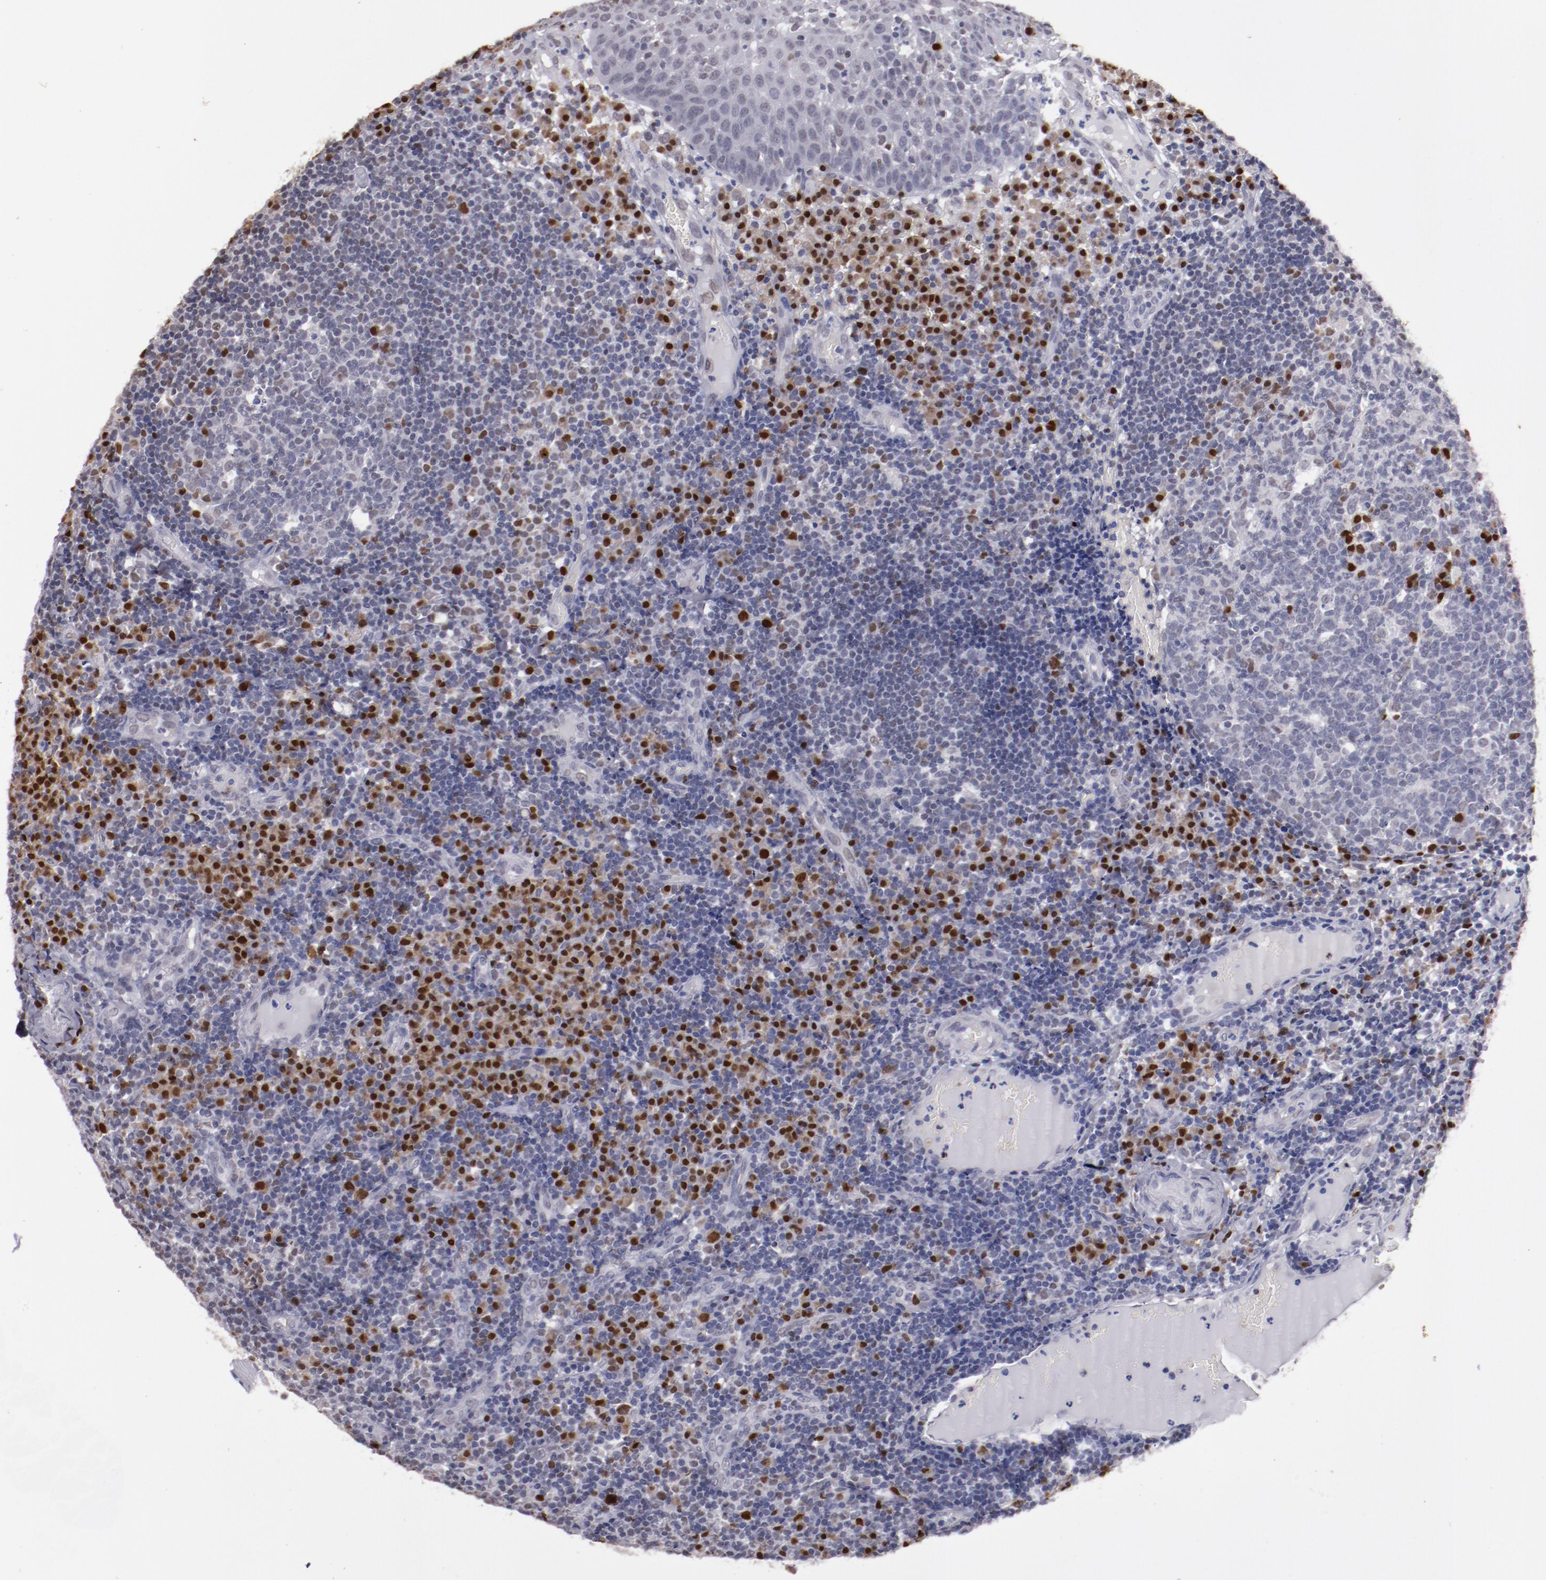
{"staining": {"intensity": "strong", "quantity": "<25%", "location": "nuclear"}, "tissue": "tonsil", "cell_type": "Germinal center cells", "image_type": "normal", "snomed": [{"axis": "morphology", "description": "Normal tissue, NOS"}, {"axis": "topography", "description": "Tonsil"}], "caption": "Approximately <25% of germinal center cells in benign tonsil exhibit strong nuclear protein positivity as visualized by brown immunohistochemical staining.", "gene": "IRF4", "patient": {"sex": "female", "age": 40}}